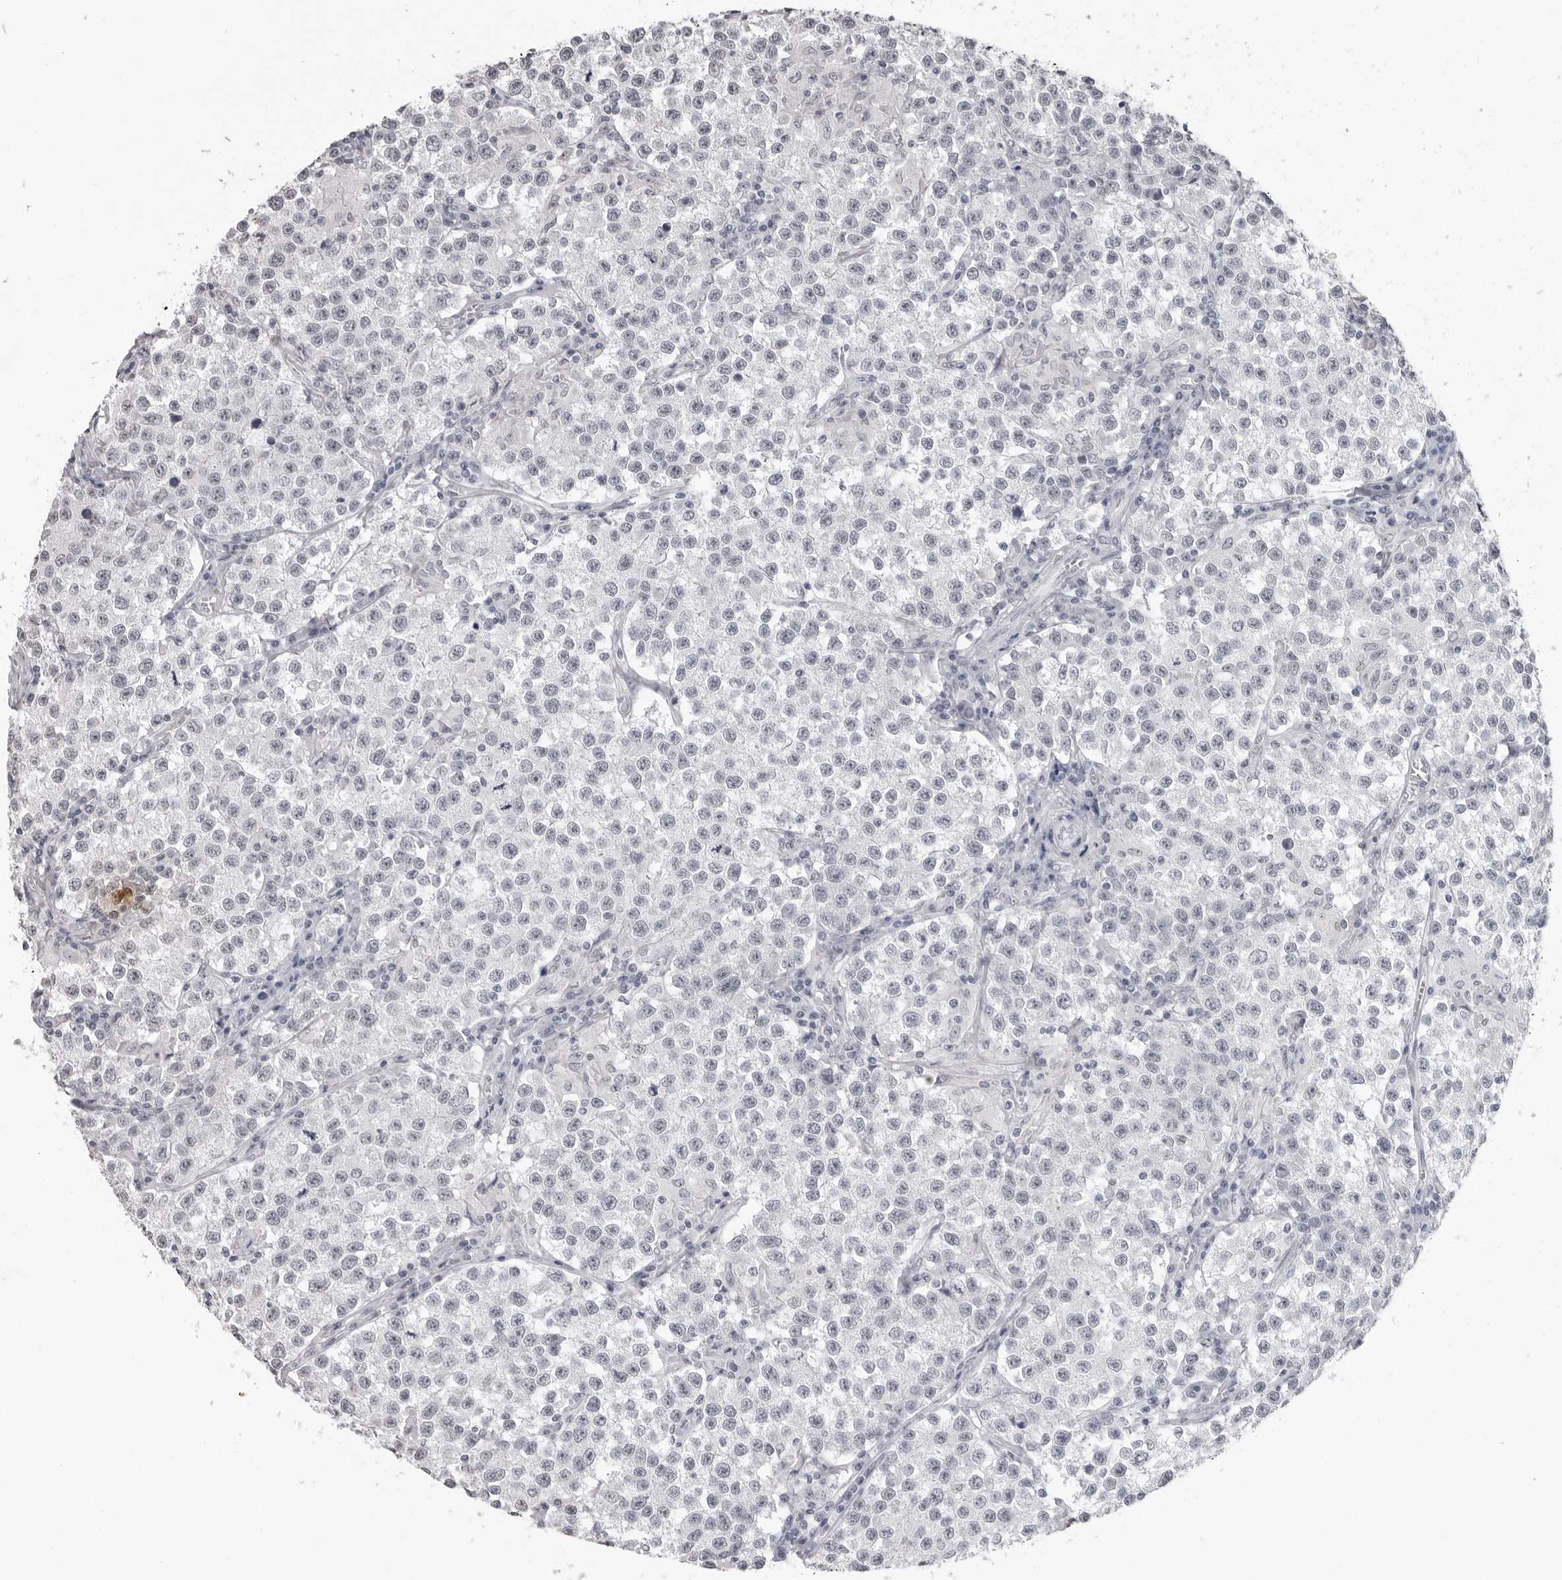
{"staining": {"intensity": "negative", "quantity": "none", "location": "none"}, "tissue": "testis cancer", "cell_type": "Tumor cells", "image_type": "cancer", "snomed": [{"axis": "morphology", "description": "Seminoma, NOS"}, {"axis": "morphology", "description": "Carcinoma, Embryonal, NOS"}, {"axis": "topography", "description": "Testis"}], "caption": "An IHC photomicrograph of testis embryonal carcinoma is shown. There is no staining in tumor cells of testis embryonal carcinoma.", "gene": "HEPACAM", "patient": {"sex": "male", "age": 43}}